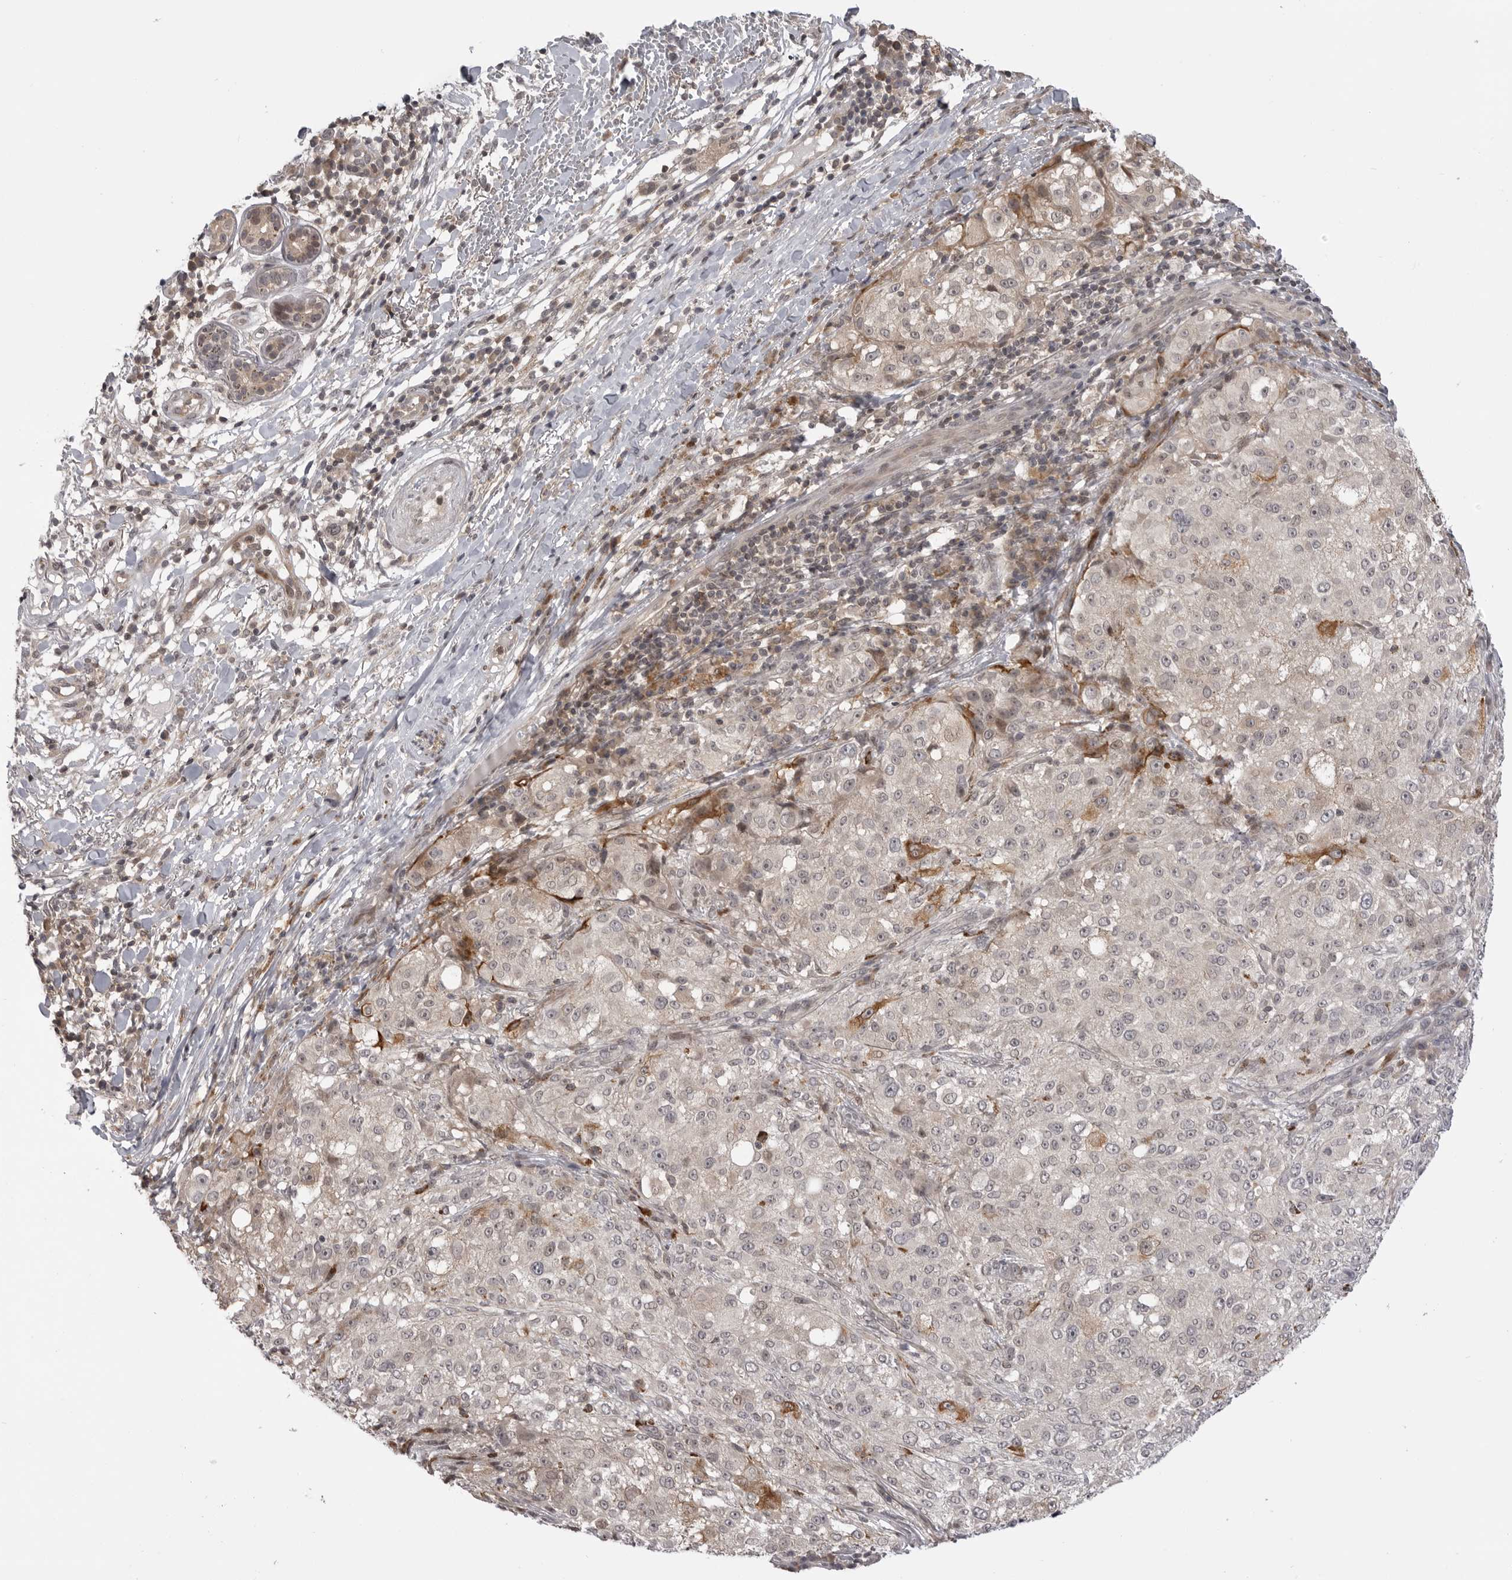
{"staining": {"intensity": "negative", "quantity": "none", "location": "none"}, "tissue": "melanoma", "cell_type": "Tumor cells", "image_type": "cancer", "snomed": [{"axis": "morphology", "description": "Necrosis, NOS"}, {"axis": "morphology", "description": "Malignant melanoma, NOS"}, {"axis": "topography", "description": "Skin"}], "caption": "This histopathology image is of malignant melanoma stained with IHC to label a protein in brown with the nuclei are counter-stained blue. There is no expression in tumor cells.", "gene": "PTK2B", "patient": {"sex": "female", "age": 87}}